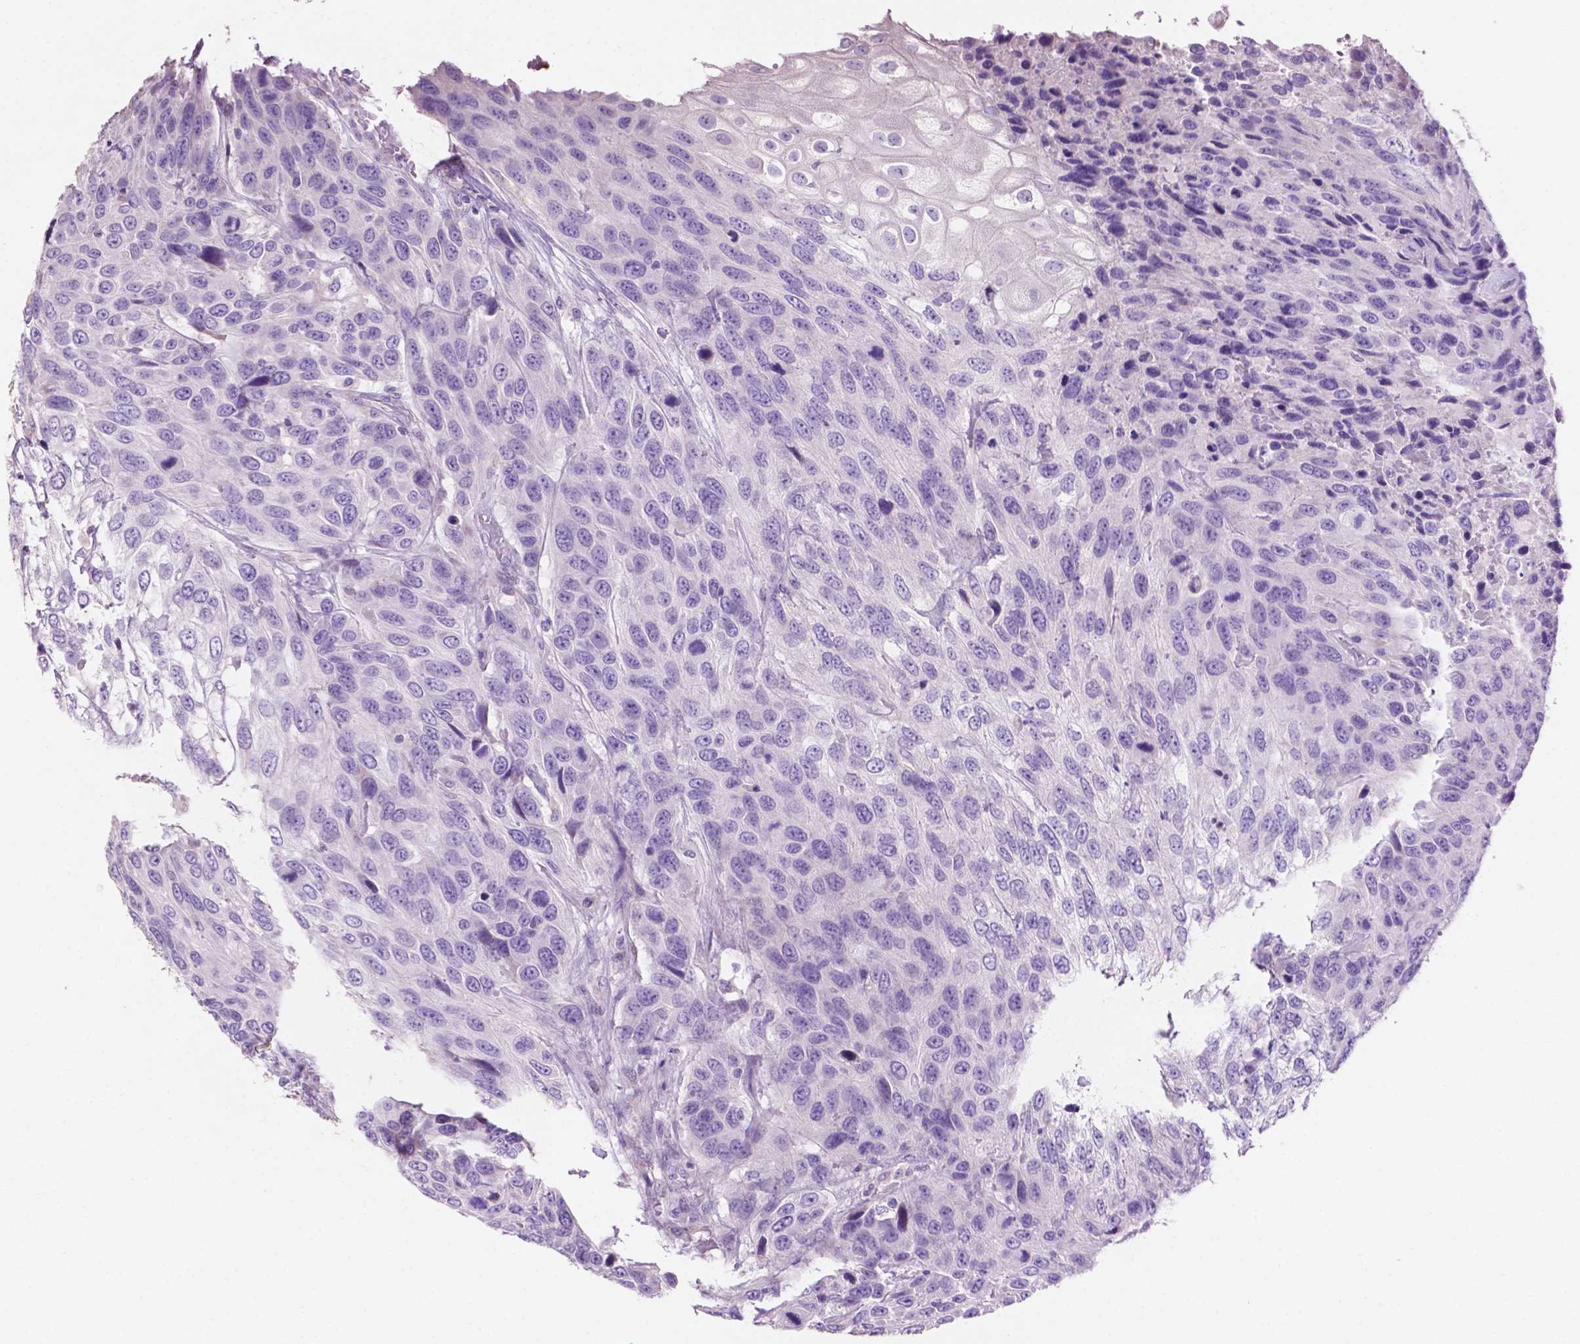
{"staining": {"intensity": "negative", "quantity": "none", "location": "none"}, "tissue": "urothelial cancer", "cell_type": "Tumor cells", "image_type": "cancer", "snomed": [{"axis": "morphology", "description": "Urothelial carcinoma, High grade"}, {"axis": "topography", "description": "Urinary bladder"}], "caption": "Immunohistochemistry image of urothelial cancer stained for a protein (brown), which shows no staining in tumor cells.", "gene": "CLDN17", "patient": {"sex": "female", "age": 70}}